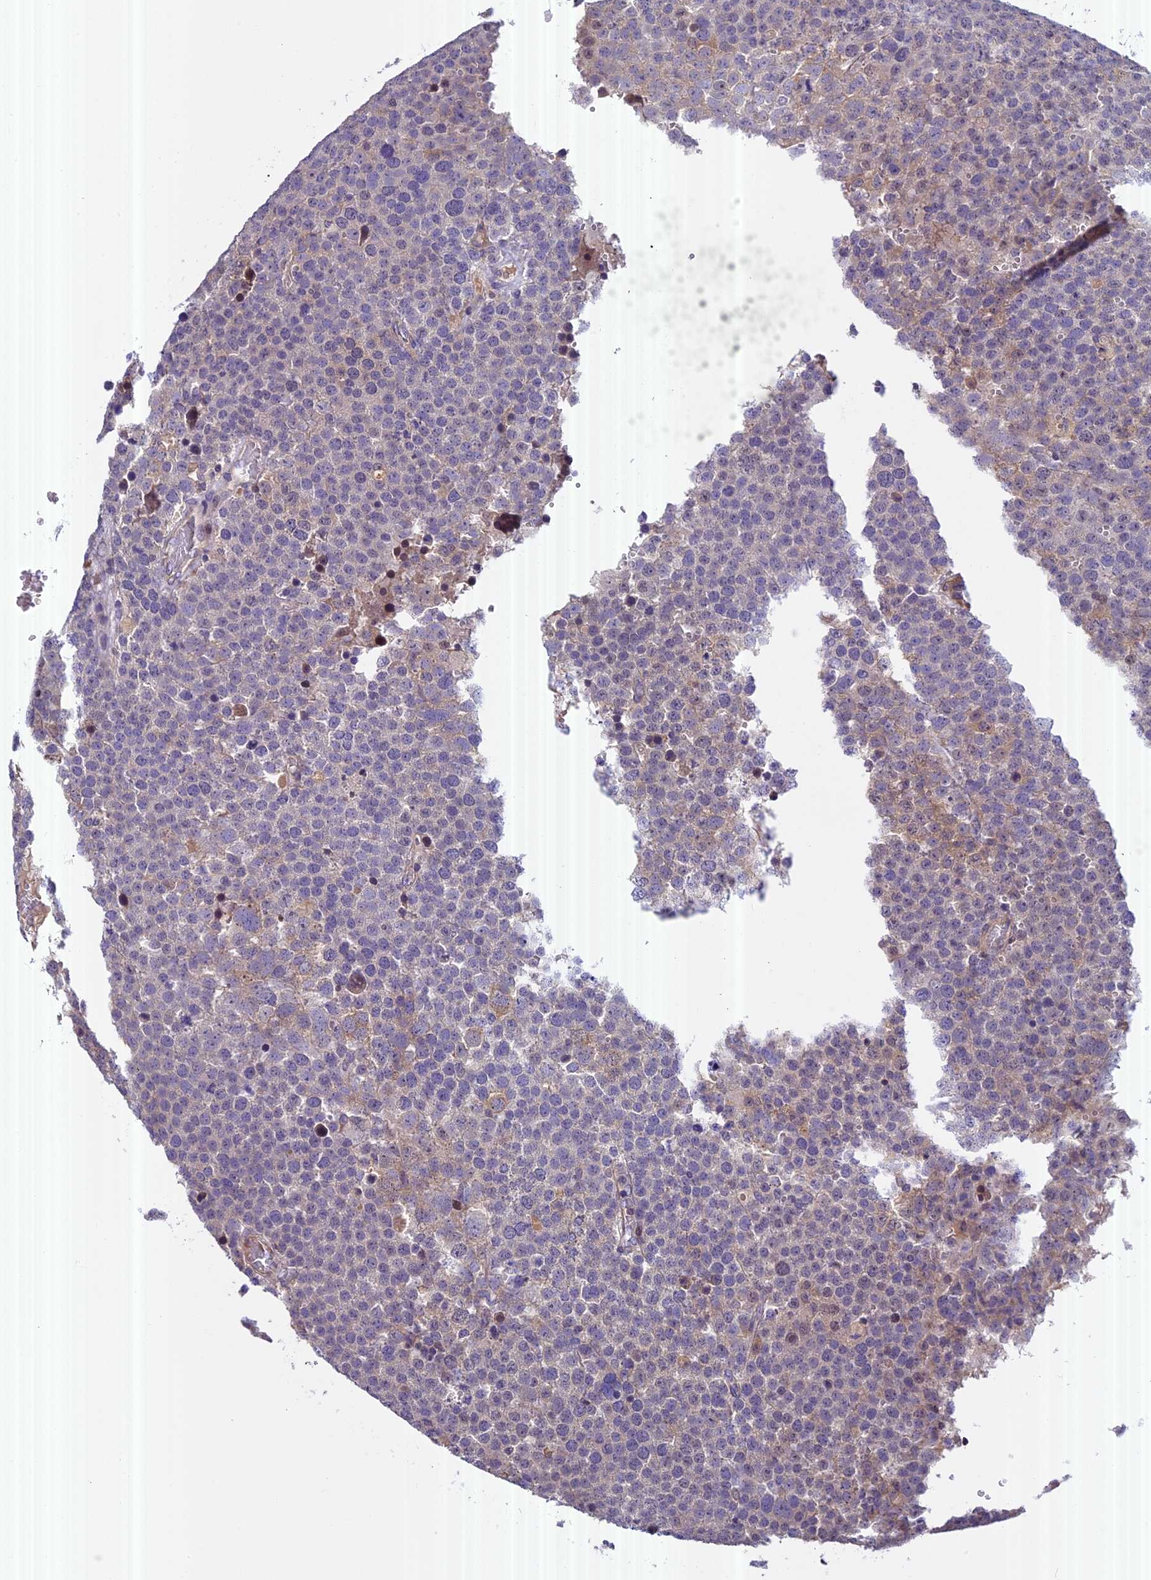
{"staining": {"intensity": "weak", "quantity": "<25%", "location": "cytoplasmic/membranous"}, "tissue": "testis cancer", "cell_type": "Tumor cells", "image_type": "cancer", "snomed": [{"axis": "morphology", "description": "Seminoma, NOS"}, {"axis": "topography", "description": "Testis"}], "caption": "Immunohistochemistry (IHC) of human seminoma (testis) displays no positivity in tumor cells.", "gene": "FAM98C", "patient": {"sex": "male", "age": 71}}